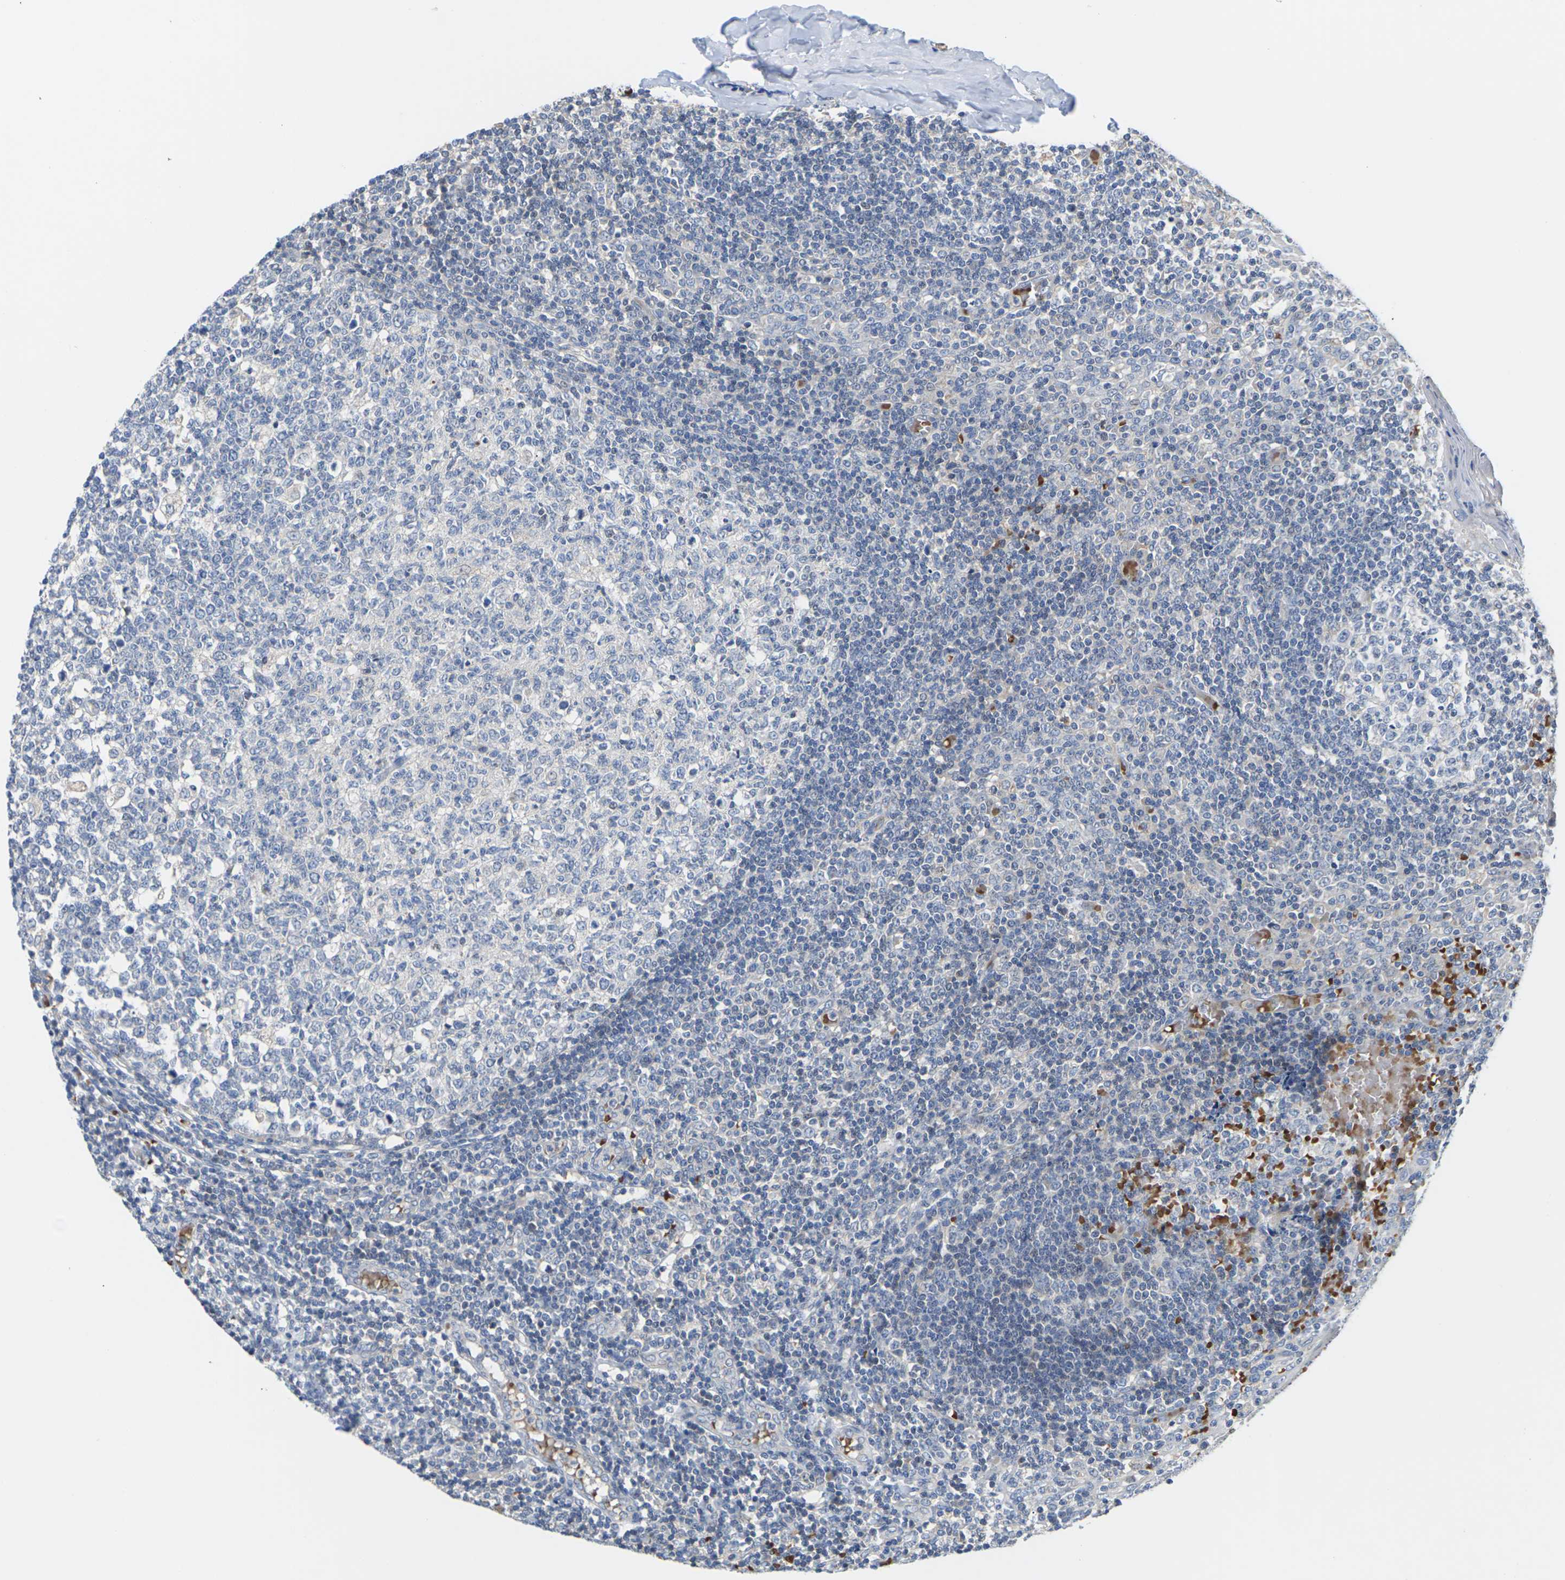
{"staining": {"intensity": "negative", "quantity": "none", "location": "none"}, "tissue": "tonsil", "cell_type": "Germinal center cells", "image_type": "normal", "snomed": [{"axis": "morphology", "description": "Normal tissue, NOS"}, {"axis": "topography", "description": "Tonsil"}], "caption": "Image shows no protein staining in germinal center cells of benign tonsil. (DAB (3,3'-diaminobenzidine) IHC visualized using brightfield microscopy, high magnification).", "gene": "TMCO4", "patient": {"sex": "female", "age": 19}}